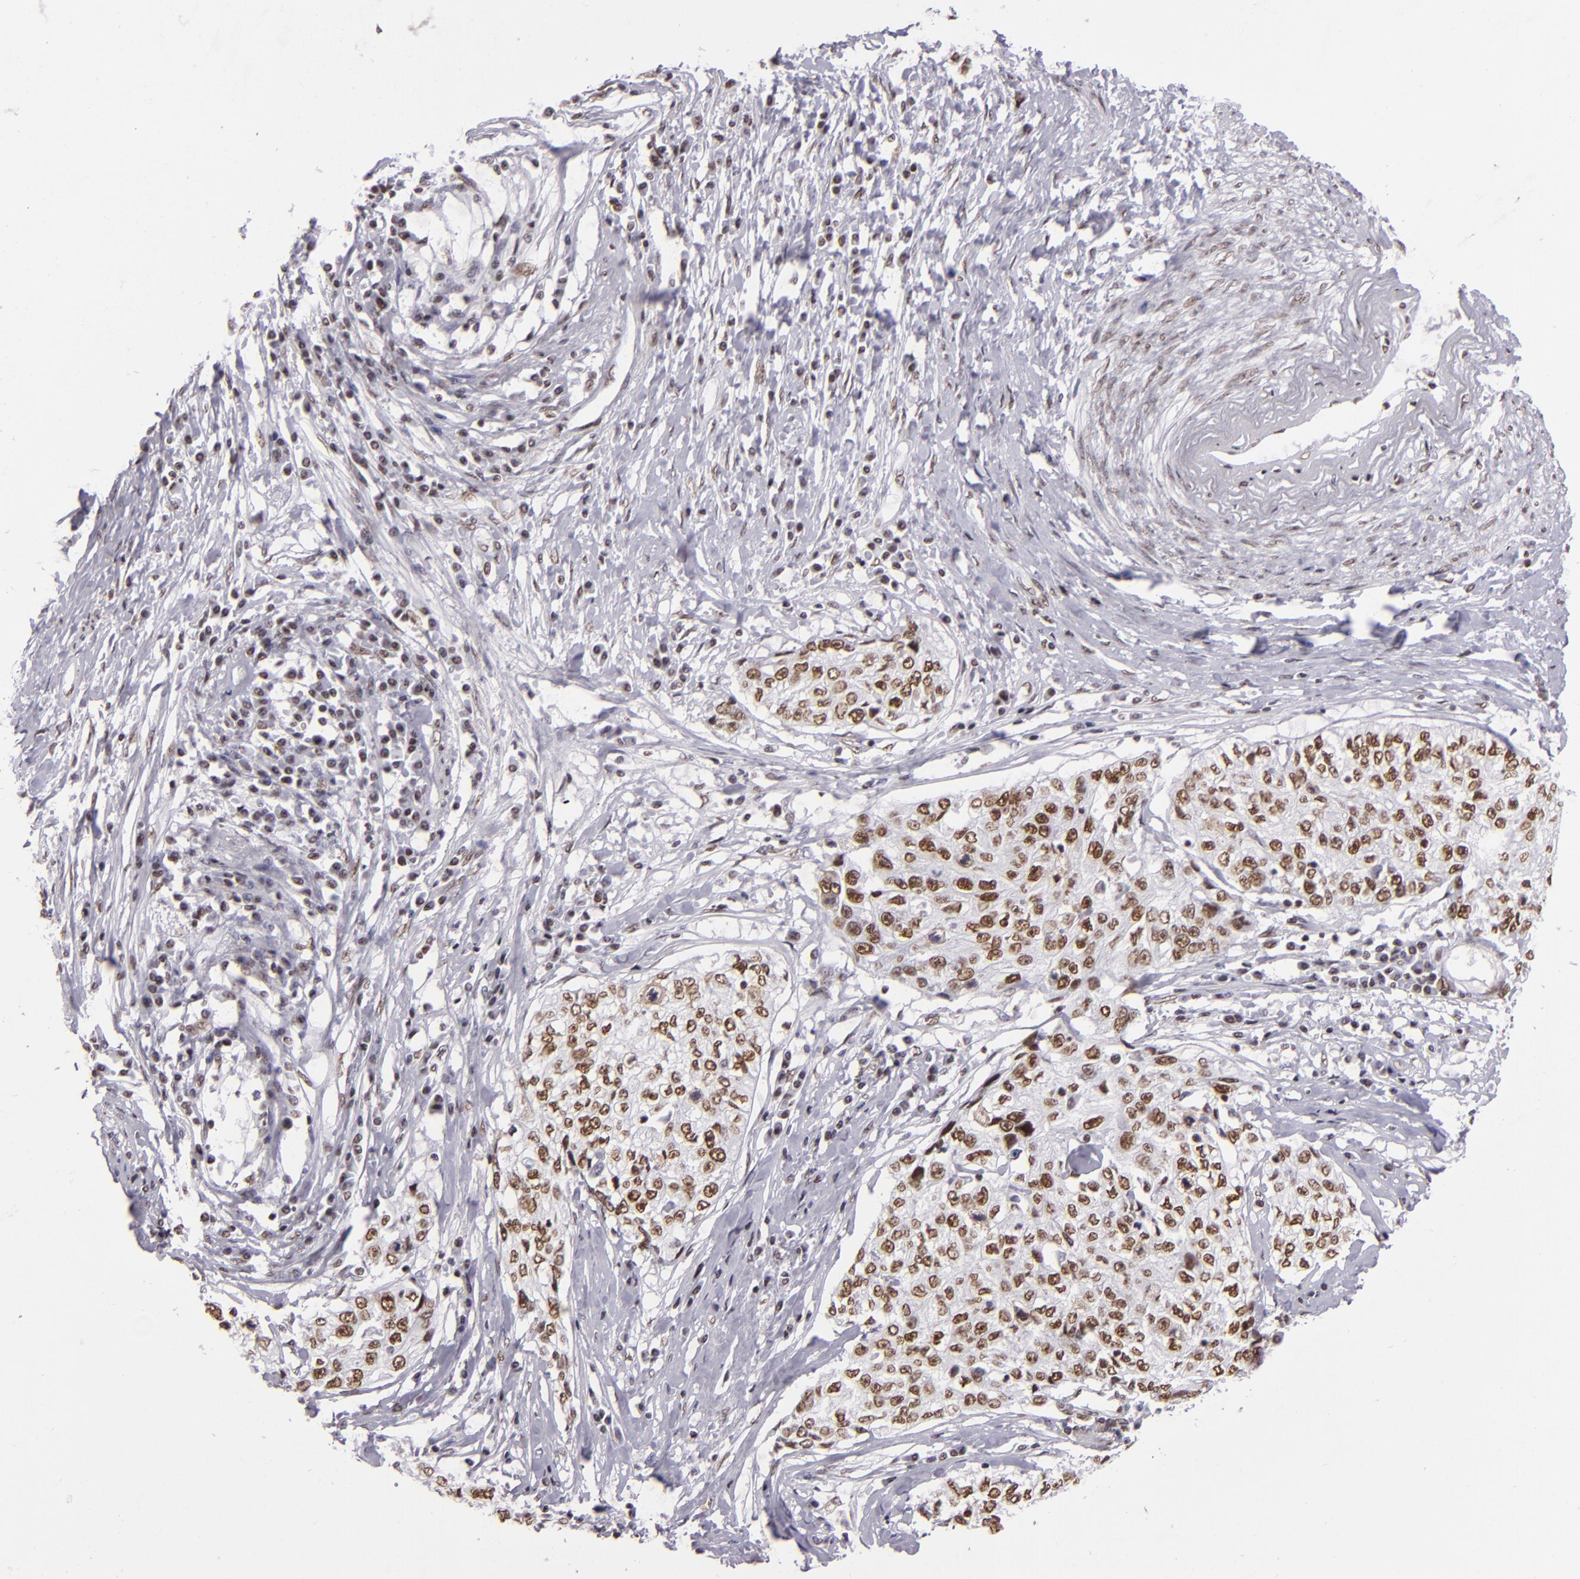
{"staining": {"intensity": "moderate", "quantity": ">75%", "location": "nuclear"}, "tissue": "cervical cancer", "cell_type": "Tumor cells", "image_type": "cancer", "snomed": [{"axis": "morphology", "description": "Squamous cell carcinoma, NOS"}, {"axis": "topography", "description": "Cervix"}], "caption": "Immunohistochemistry (IHC) micrograph of neoplastic tissue: cervical cancer stained using immunohistochemistry reveals medium levels of moderate protein expression localized specifically in the nuclear of tumor cells, appearing as a nuclear brown color.", "gene": "BRD8", "patient": {"sex": "female", "age": 57}}